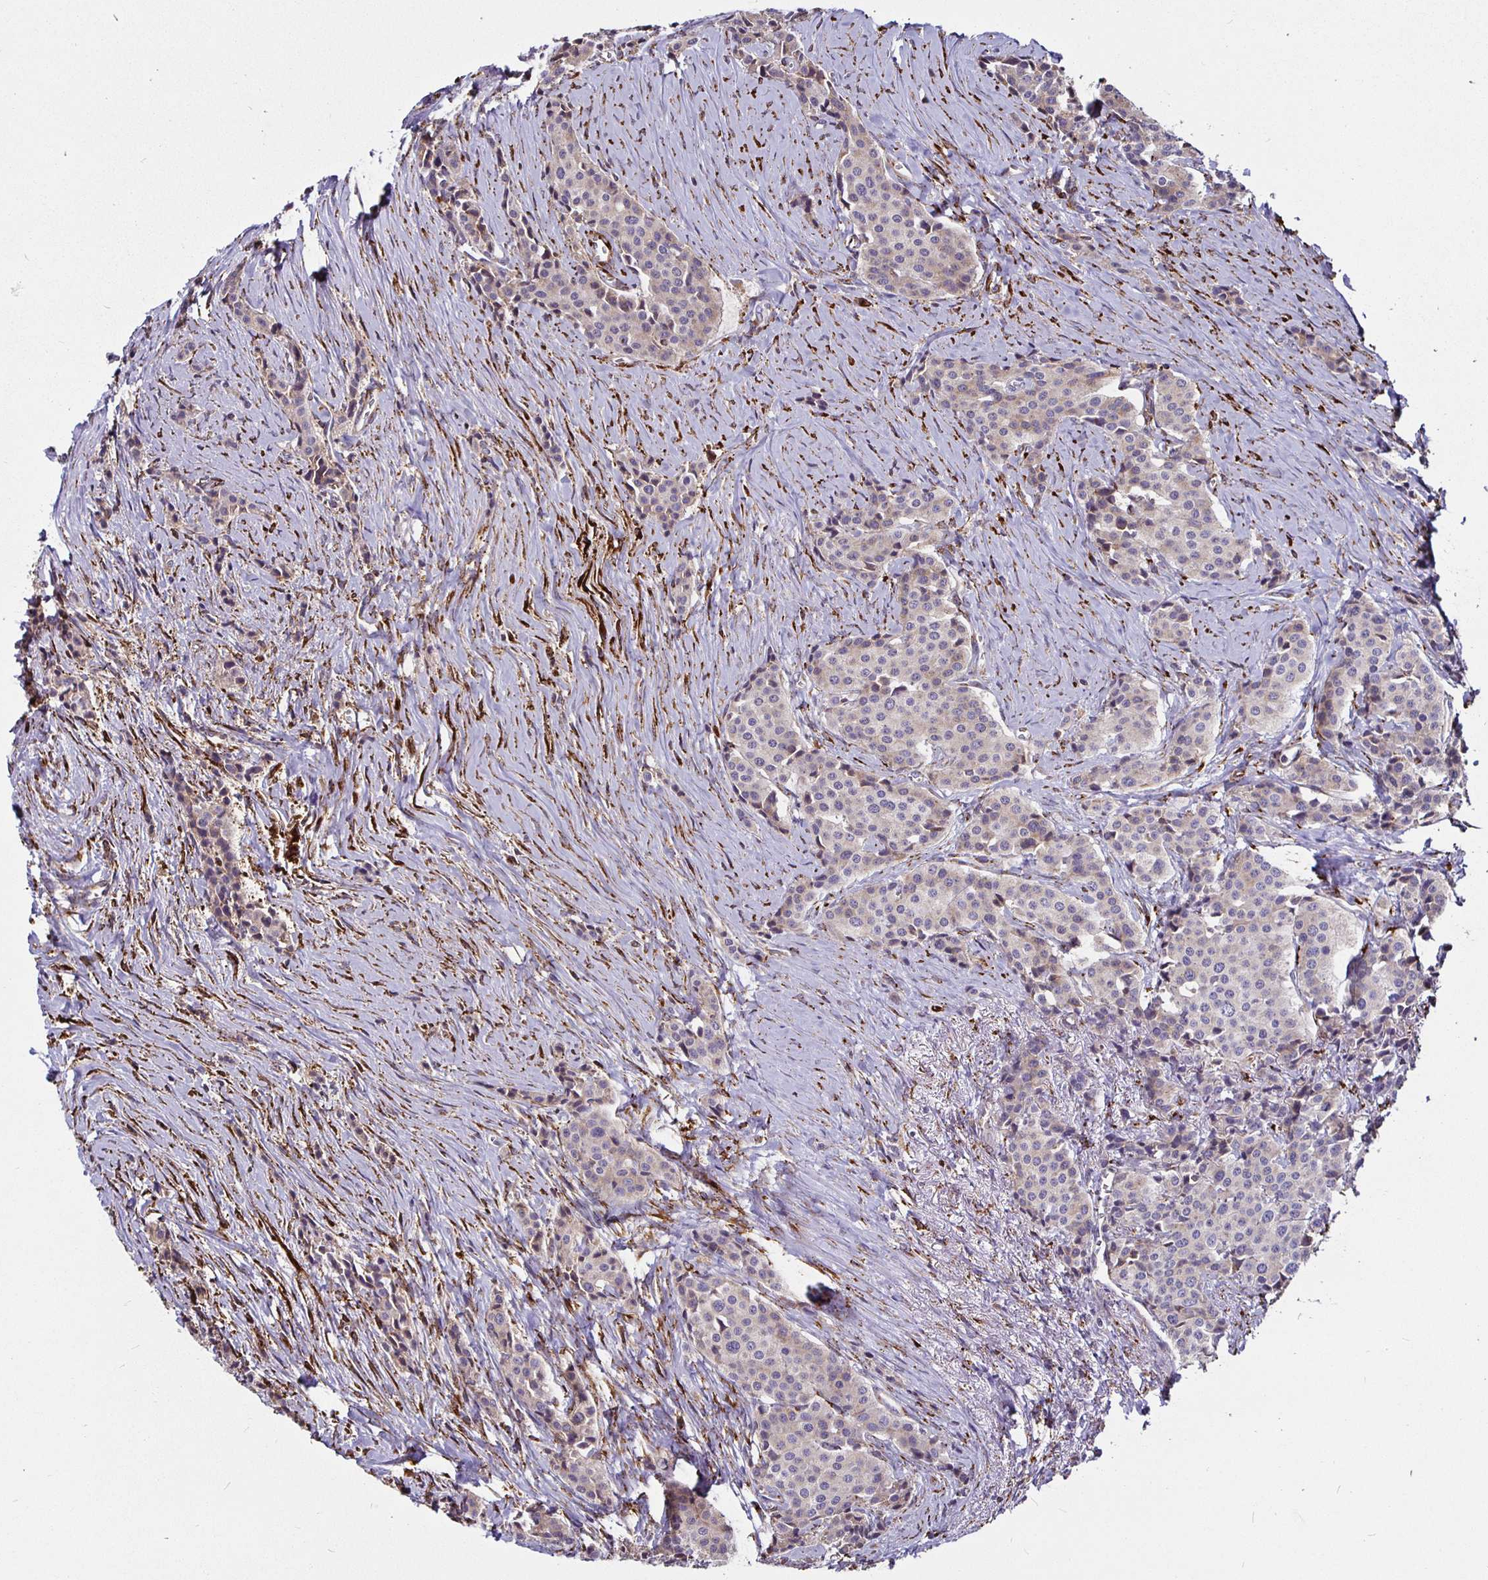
{"staining": {"intensity": "weak", "quantity": "<25%", "location": "cytoplasmic/membranous"}, "tissue": "carcinoid", "cell_type": "Tumor cells", "image_type": "cancer", "snomed": [{"axis": "morphology", "description": "Carcinoid, malignant, NOS"}, {"axis": "topography", "description": "Small intestine"}], "caption": "Image shows no protein positivity in tumor cells of carcinoid (malignant) tissue. Brightfield microscopy of IHC stained with DAB (brown) and hematoxylin (blue), captured at high magnification.", "gene": "P4HA2", "patient": {"sex": "male", "age": 73}}